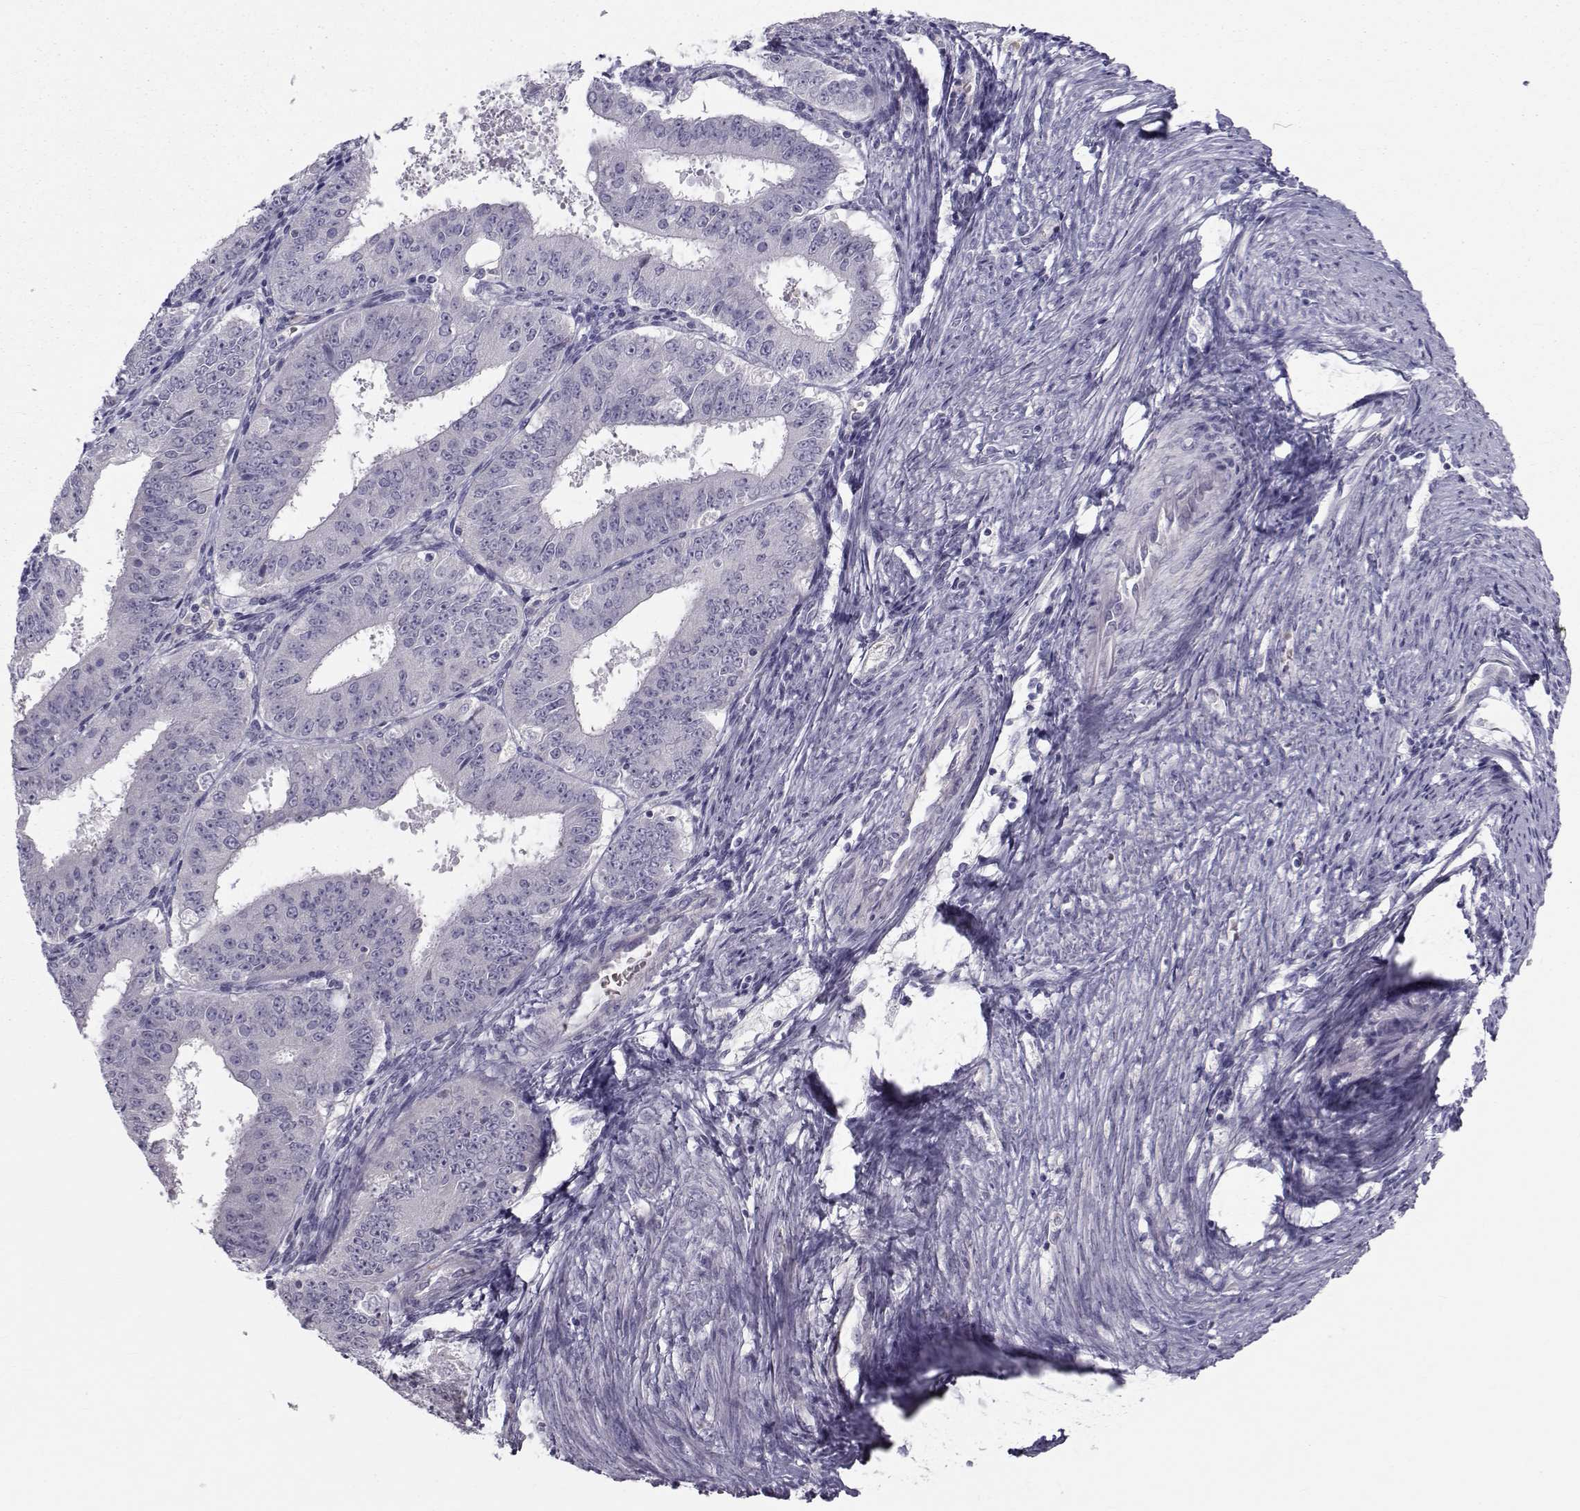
{"staining": {"intensity": "negative", "quantity": "none", "location": "none"}, "tissue": "ovarian cancer", "cell_type": "Tumor cells", "image_type": "cancer", "snomed": [{"axis": "morphology", "description": "Carcinoma, endometroid"}, {"axis": "topography", "description": "Ovary"}], "caption": "Histopathology image shows no protein positivity in tumor cells of endometroid carcinoma (ovarian) tissue.", "gene": "GARIN3", "patient": {"sex": "female", "age": 42}}